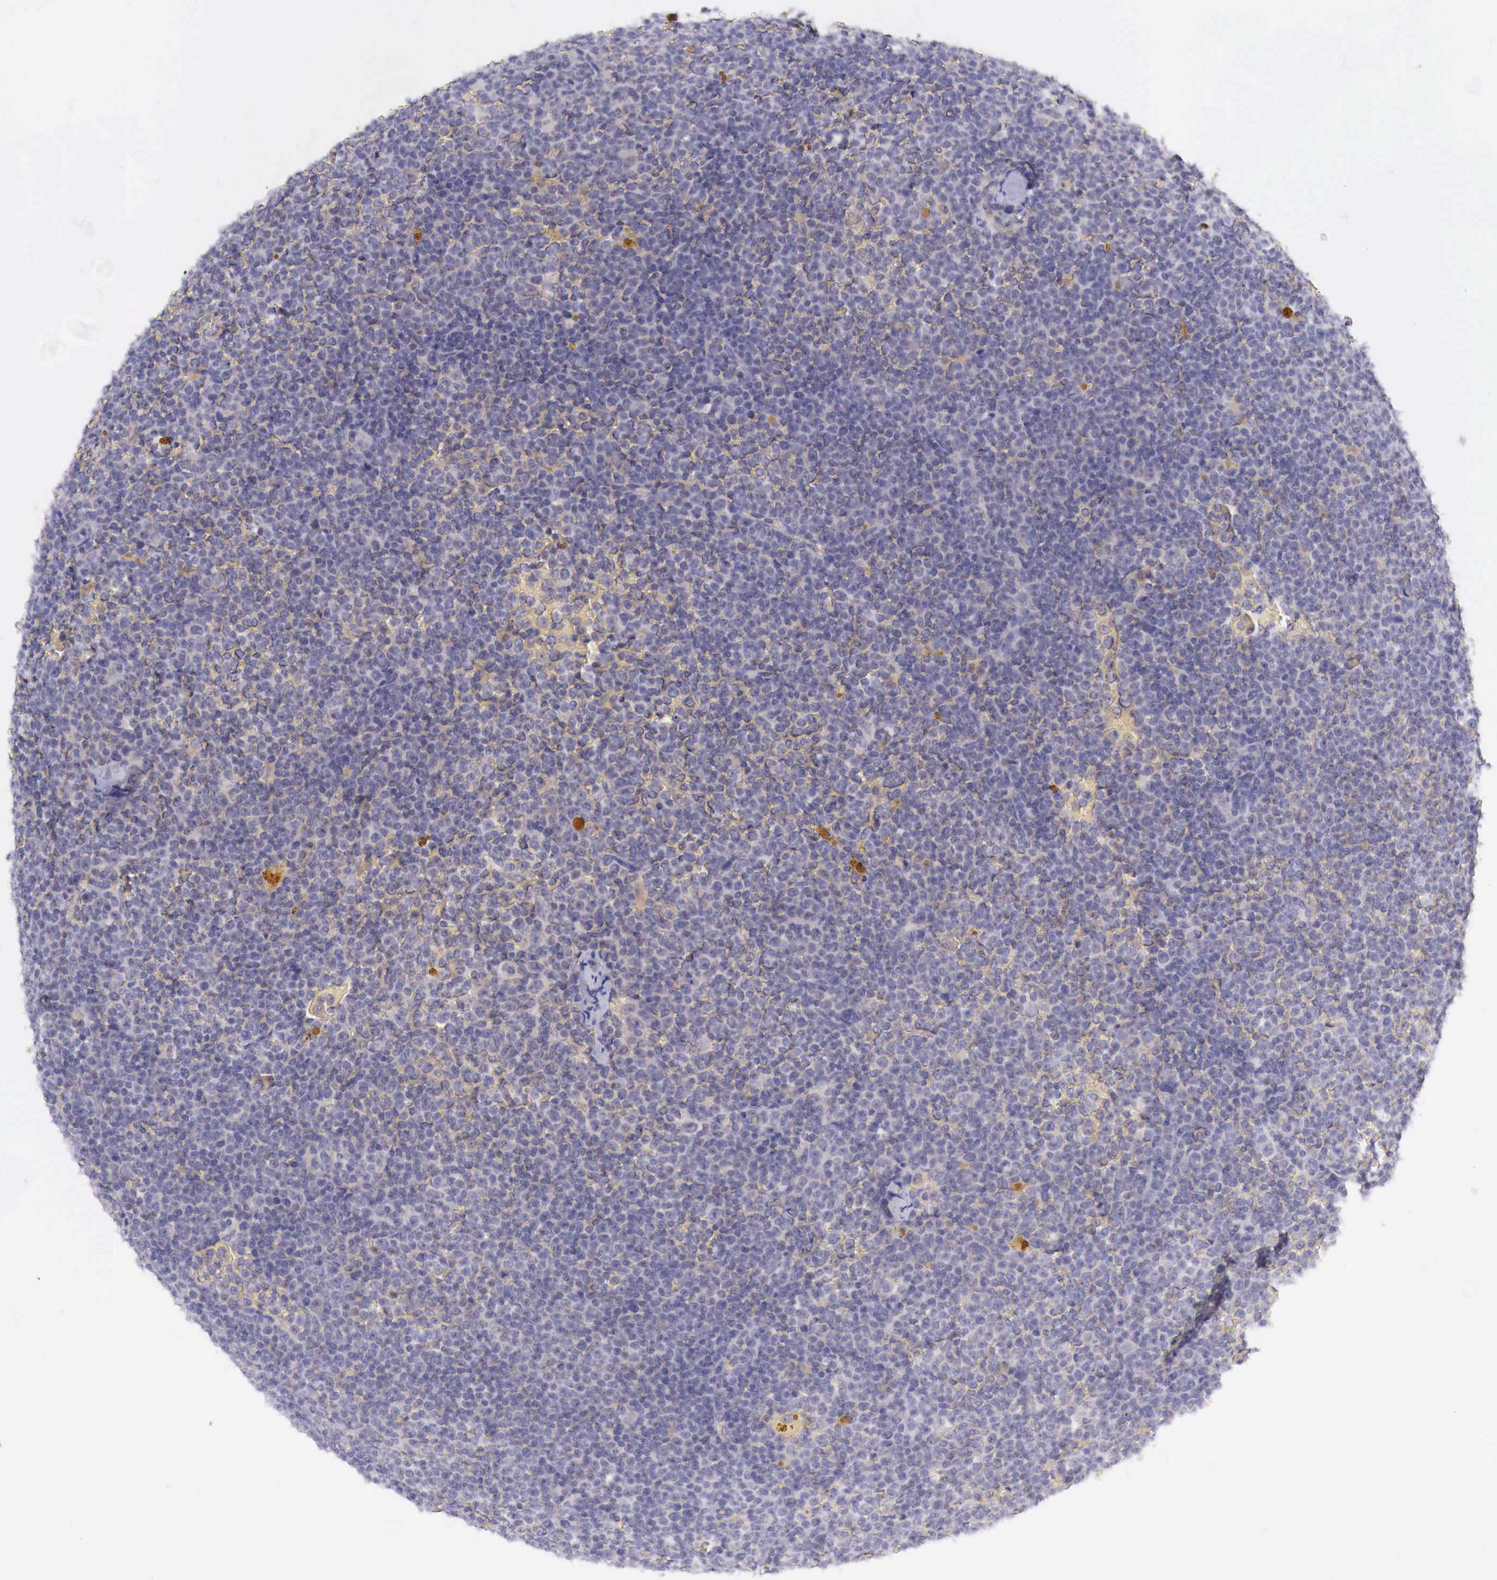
{"staining": {"intensity": "negative", "quantity": "none", "location": "none"}, "tissue": "lymphoma", "cell_type": "Tumor cells", "image_type": "cancer", "snomed": [{"axis": "morphology", "description": "Malignant lymphoma, non-Hodgkin's type, Low grade"}, {"axis": "topography", "description": "Lymph node"}], "caption": "Lymphoma was stained to show a protein in brown. There is no significant staining in tumor cells.", "gene": "BCL6", "patient": {"sex": "male", "age": 50}}